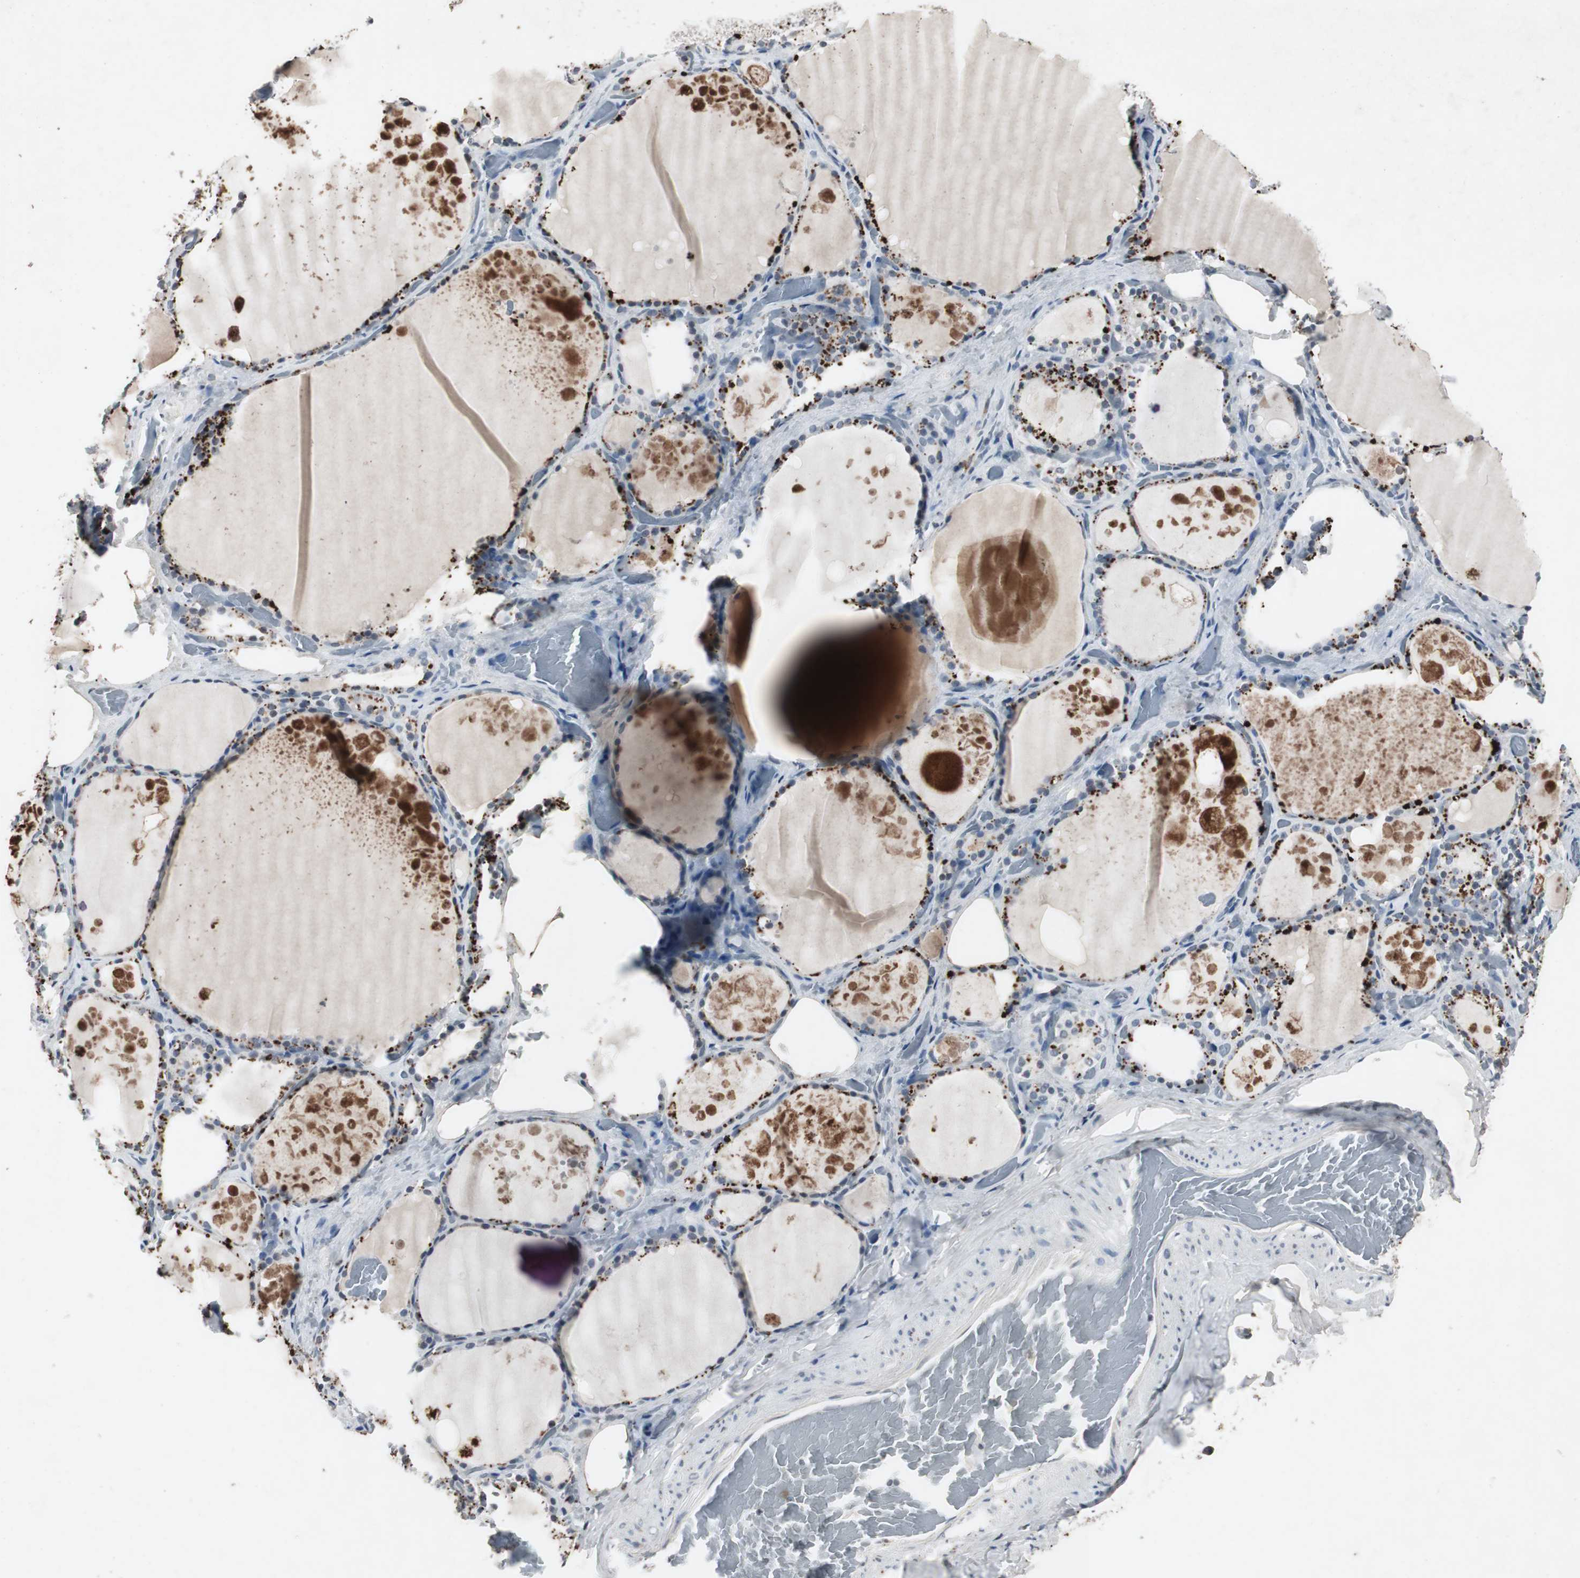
{"staining": {"intensity": "negative", "quantity": "none", "location": "none"}, "tissue": "thyroid gland", "cell_type": "Glandular cells", "image_type": "normal", "snomed": [{"axis": "morphology", "description": "Normal tissue, NOS"}, {"axis": "topography", "description": "Thyroid gland"}], "caption": "DAB (3,3'-diaminobenzidine) immunohistochemical staining of unremarkable human thyroid gland displays no significant positivity in glandular cells. (DAB (3,3'-diaminobenzidine) immunohistochemistry with hematoxylin counter stain).", "gene": "ADNP2", "patient": {"sex": "male", "age": 61}}